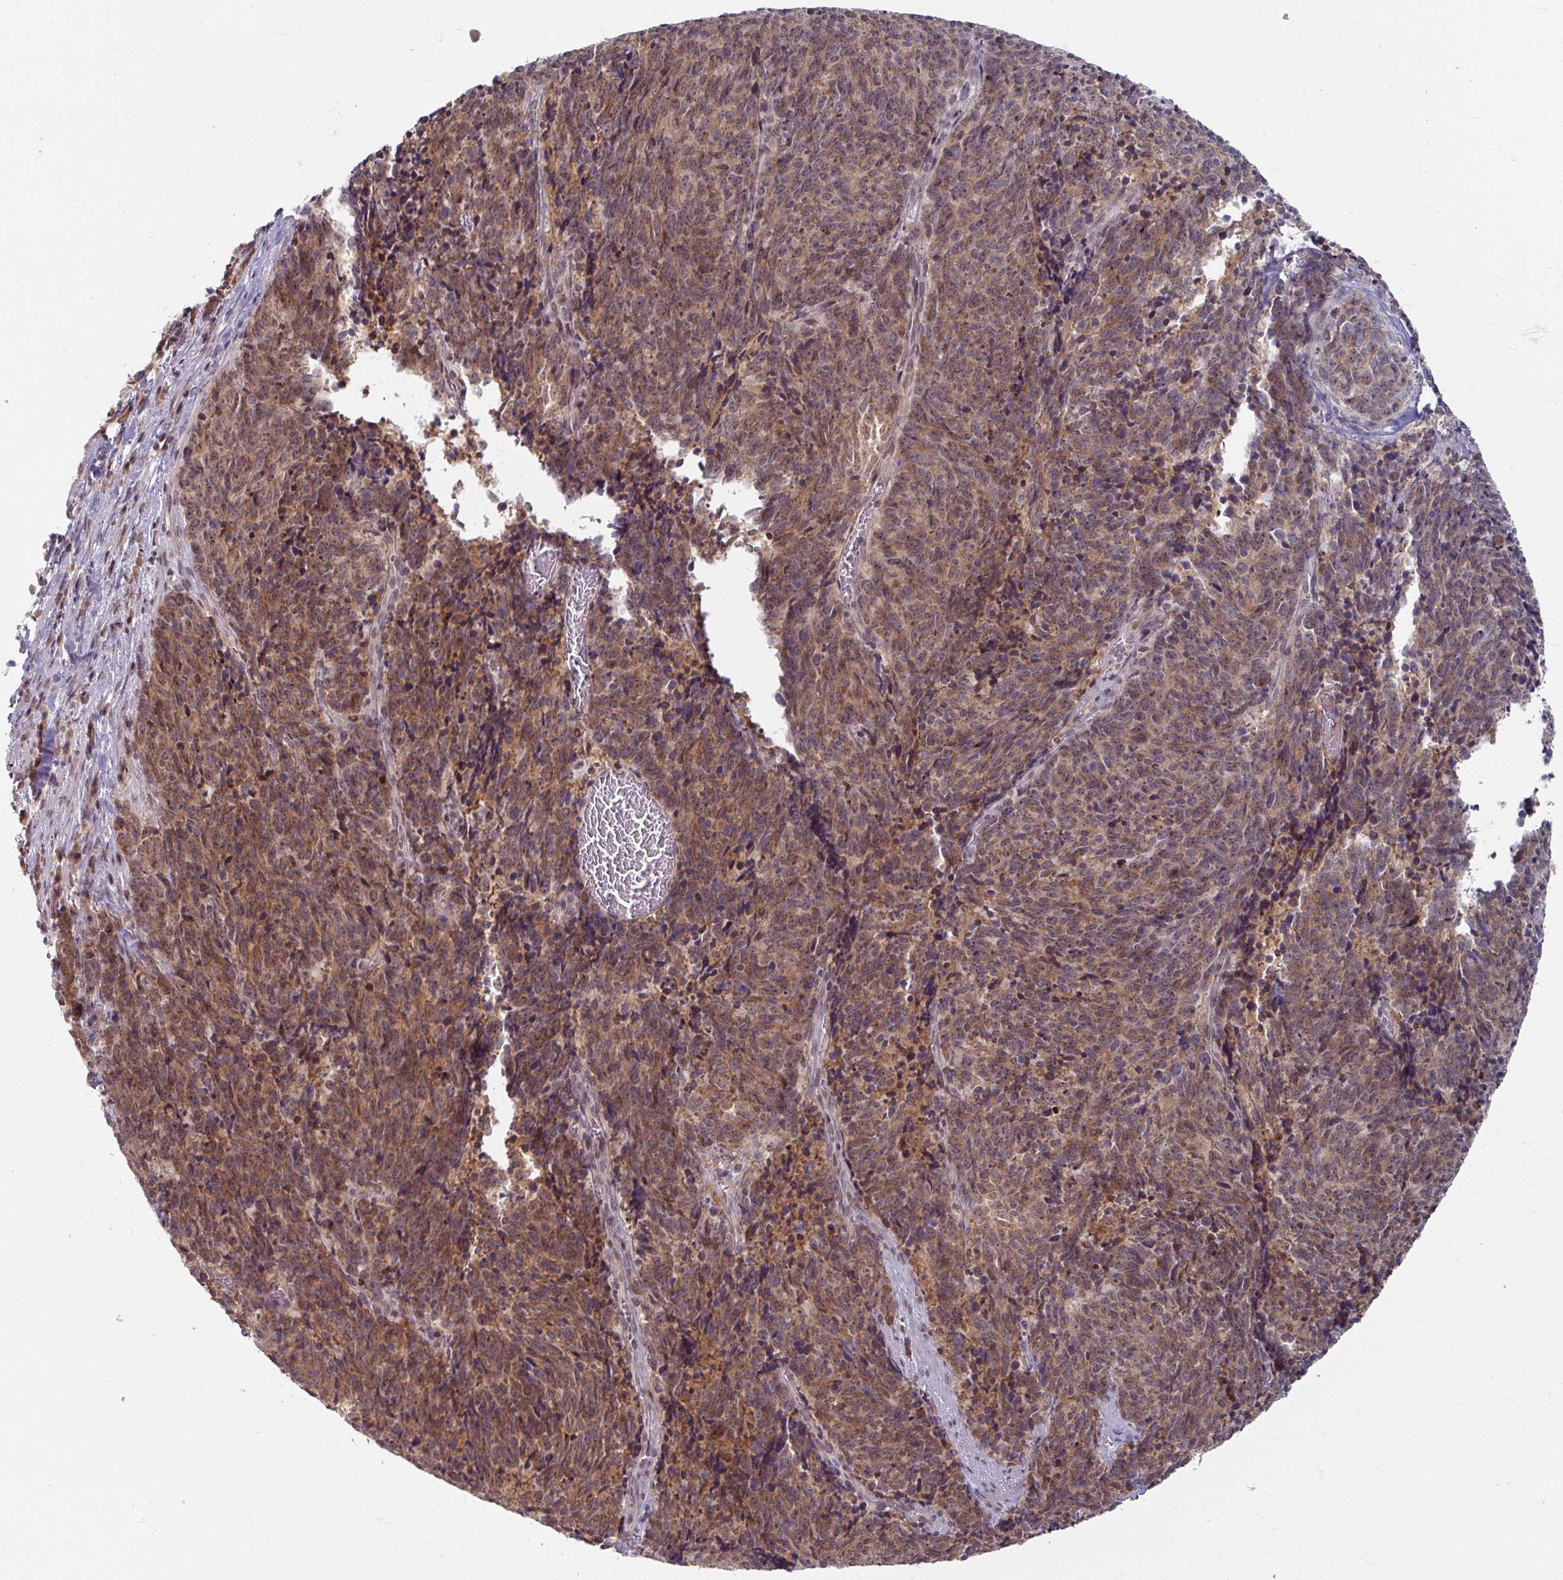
{"staining": {"intensity": "moderate", "quantity": ">75%", "location": "cytoplasmic/membranous"}, "tissue": "cervical cancer", "cell_type": "Tumor cells", "image_type": "cancer", "snomed": [{"axis": "morphology", "description": "Squamous cell carcinoma, NOS"}, {"axis": "topography", "description": "Cervix"}], "caption": "The image reveals staining of cervical cancer, revealing moderate cytoplasmic/membranous protein expression (brown color) within tumor cells.", "gene": "KLC3", "patient": {"sex": "female", "age": 29}}